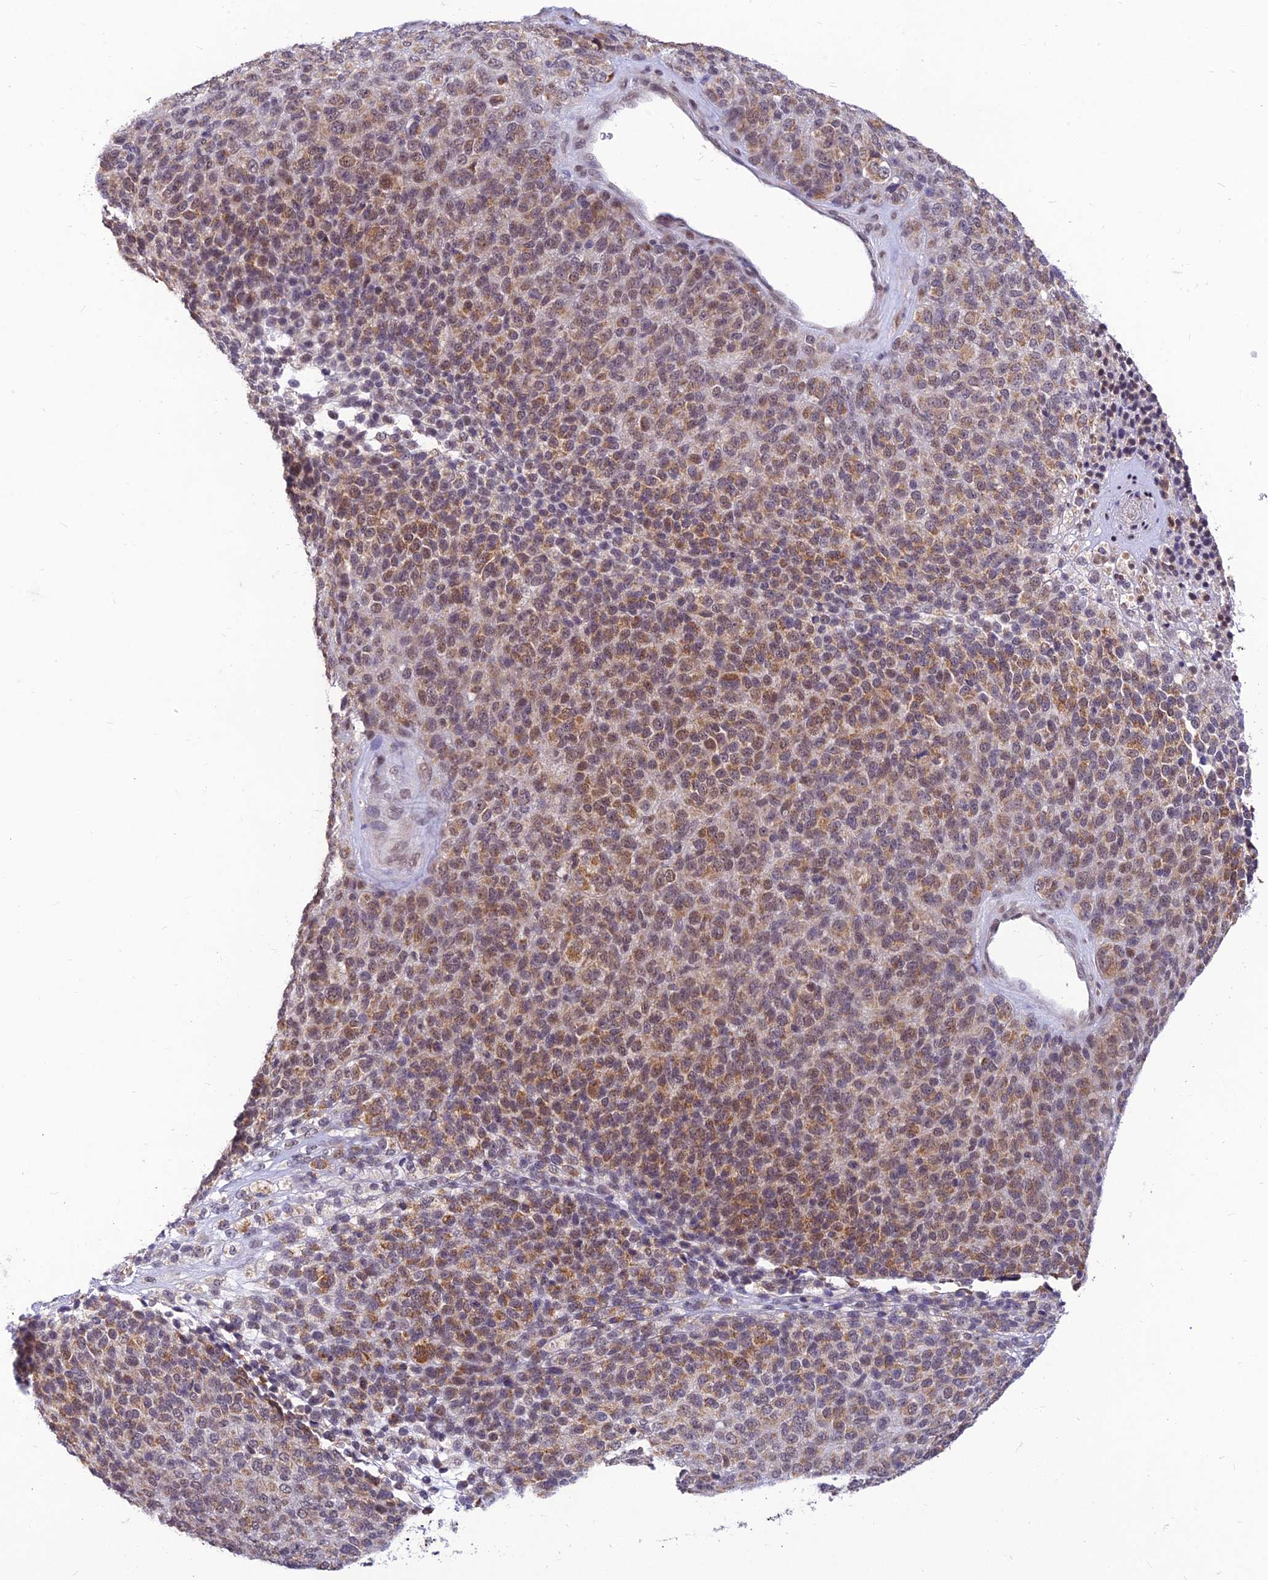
{"staining": {"intensity": "moderate", "quantity": ">75%", "location": "cytoplasmic/membranous,nuclear"}, "tissue": "melanoma", "cell_type": "Tumor cells", "image_type": "cancer", "snomed": [{"axis": "morphology", "description": "Malignant melanoma, Metastatic site"}, {"axis": "topography", "description": "Brain"}], "caption": "IHC photomicrograph of human melanoma stained for a protein (brown), which shows medium levels of moderate cytoplasmic/membranous and nuclear expression in approximately >75% of tumor cells.", "gene": "MICOS13", "patient": {"sex": "female", "age": 56}}